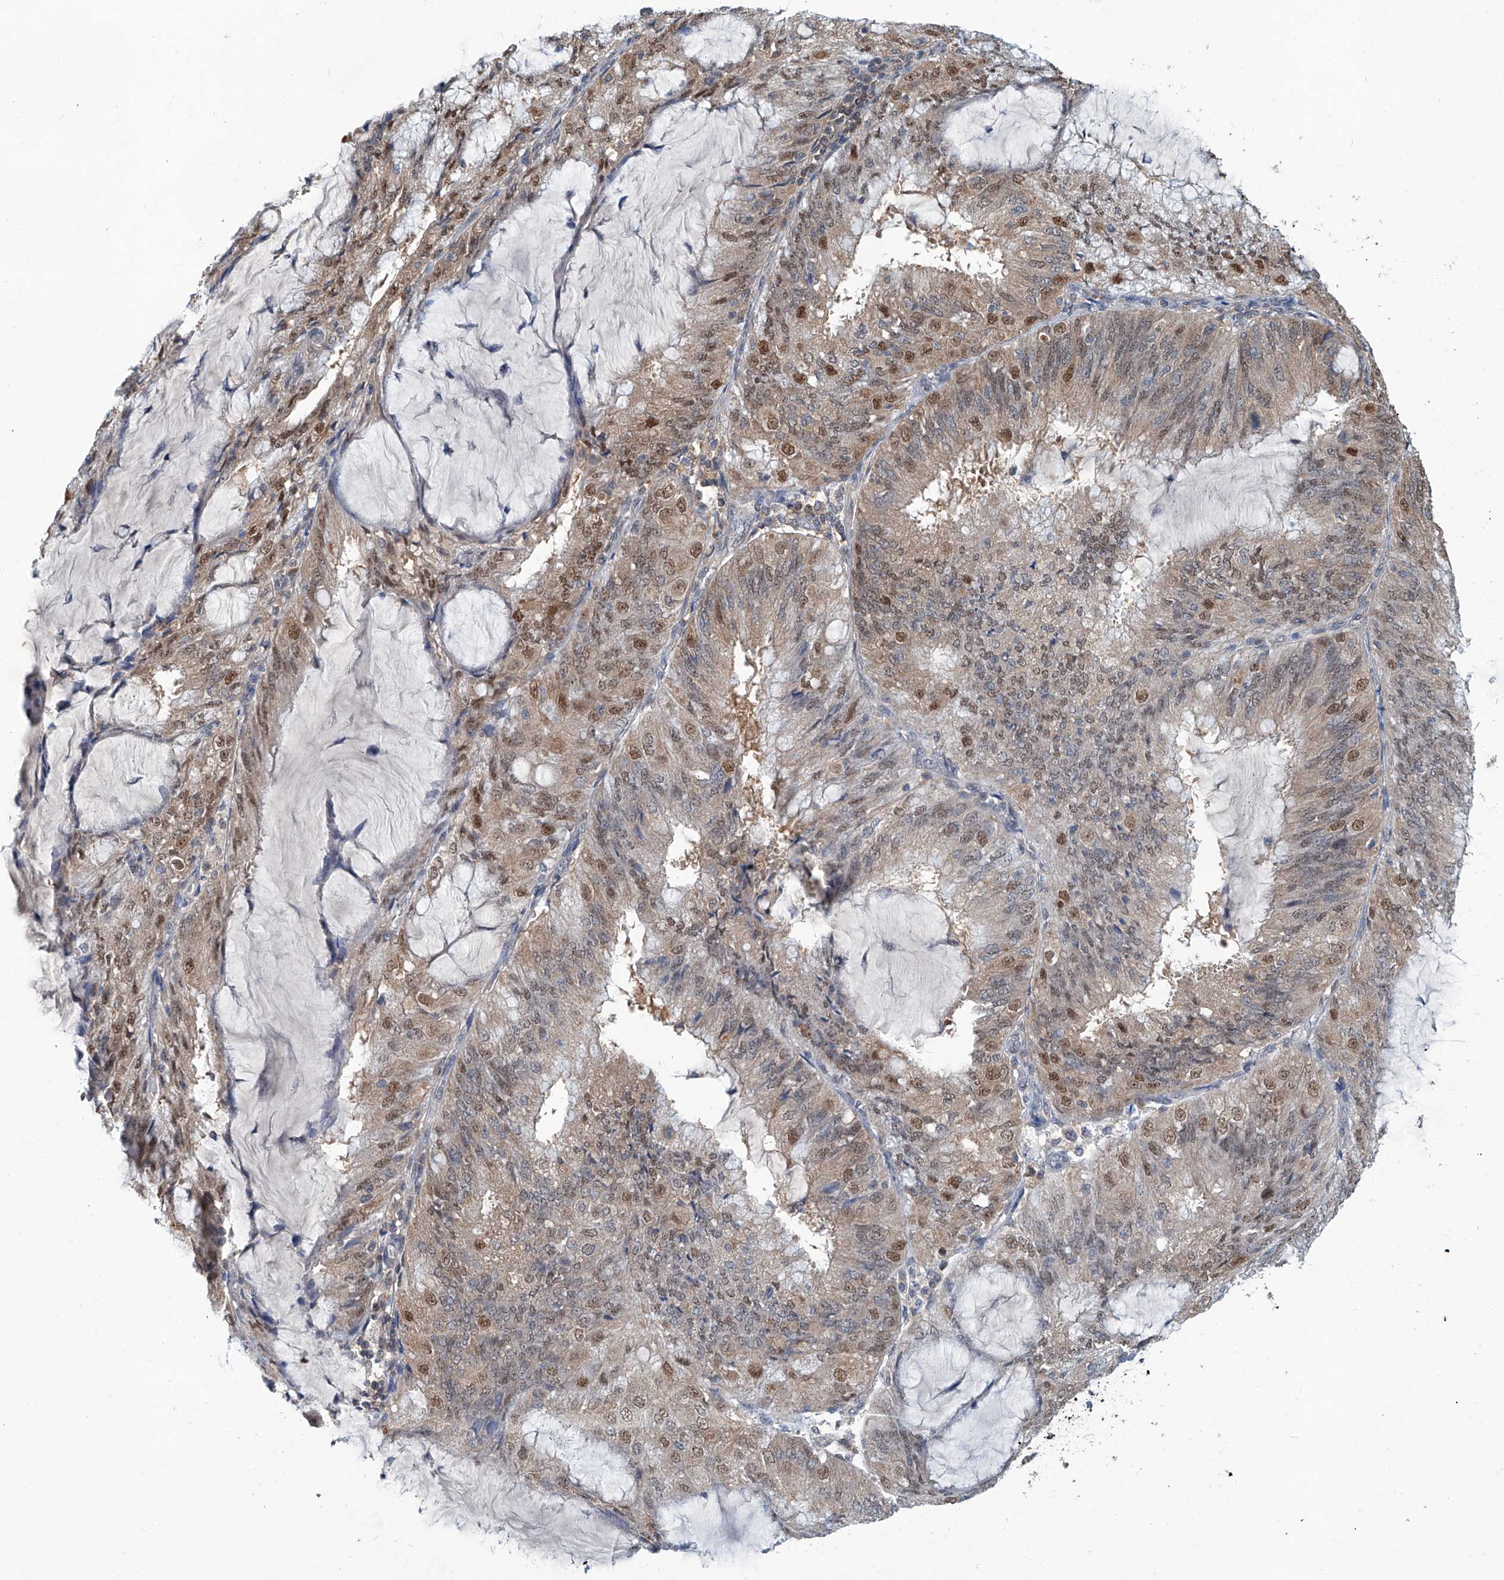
{"staining": {"intensity": "moderate", "quantity": ">75%", "location": "cytoplasmic/membranous,nuclear"}, "tissue": "endometrial cancer", "cell_type": "Tumor cells", "image_type": "cancer", "snomed": [{"axis": "morphology", "description": "Adenocarcinoma, NOS"}, {"axis": "topography", "description": "Endometrium"}], "caption": "Immunohistochemical staining of human endometrial cancer (adenocarcinoma) reveals medium levels of moderate cytoplasmic/membranous and nuclear protein staining in approximately >75% of tumor cells.", "gene": "CLK1", "patient": {"sex": "female", "age": 81}}